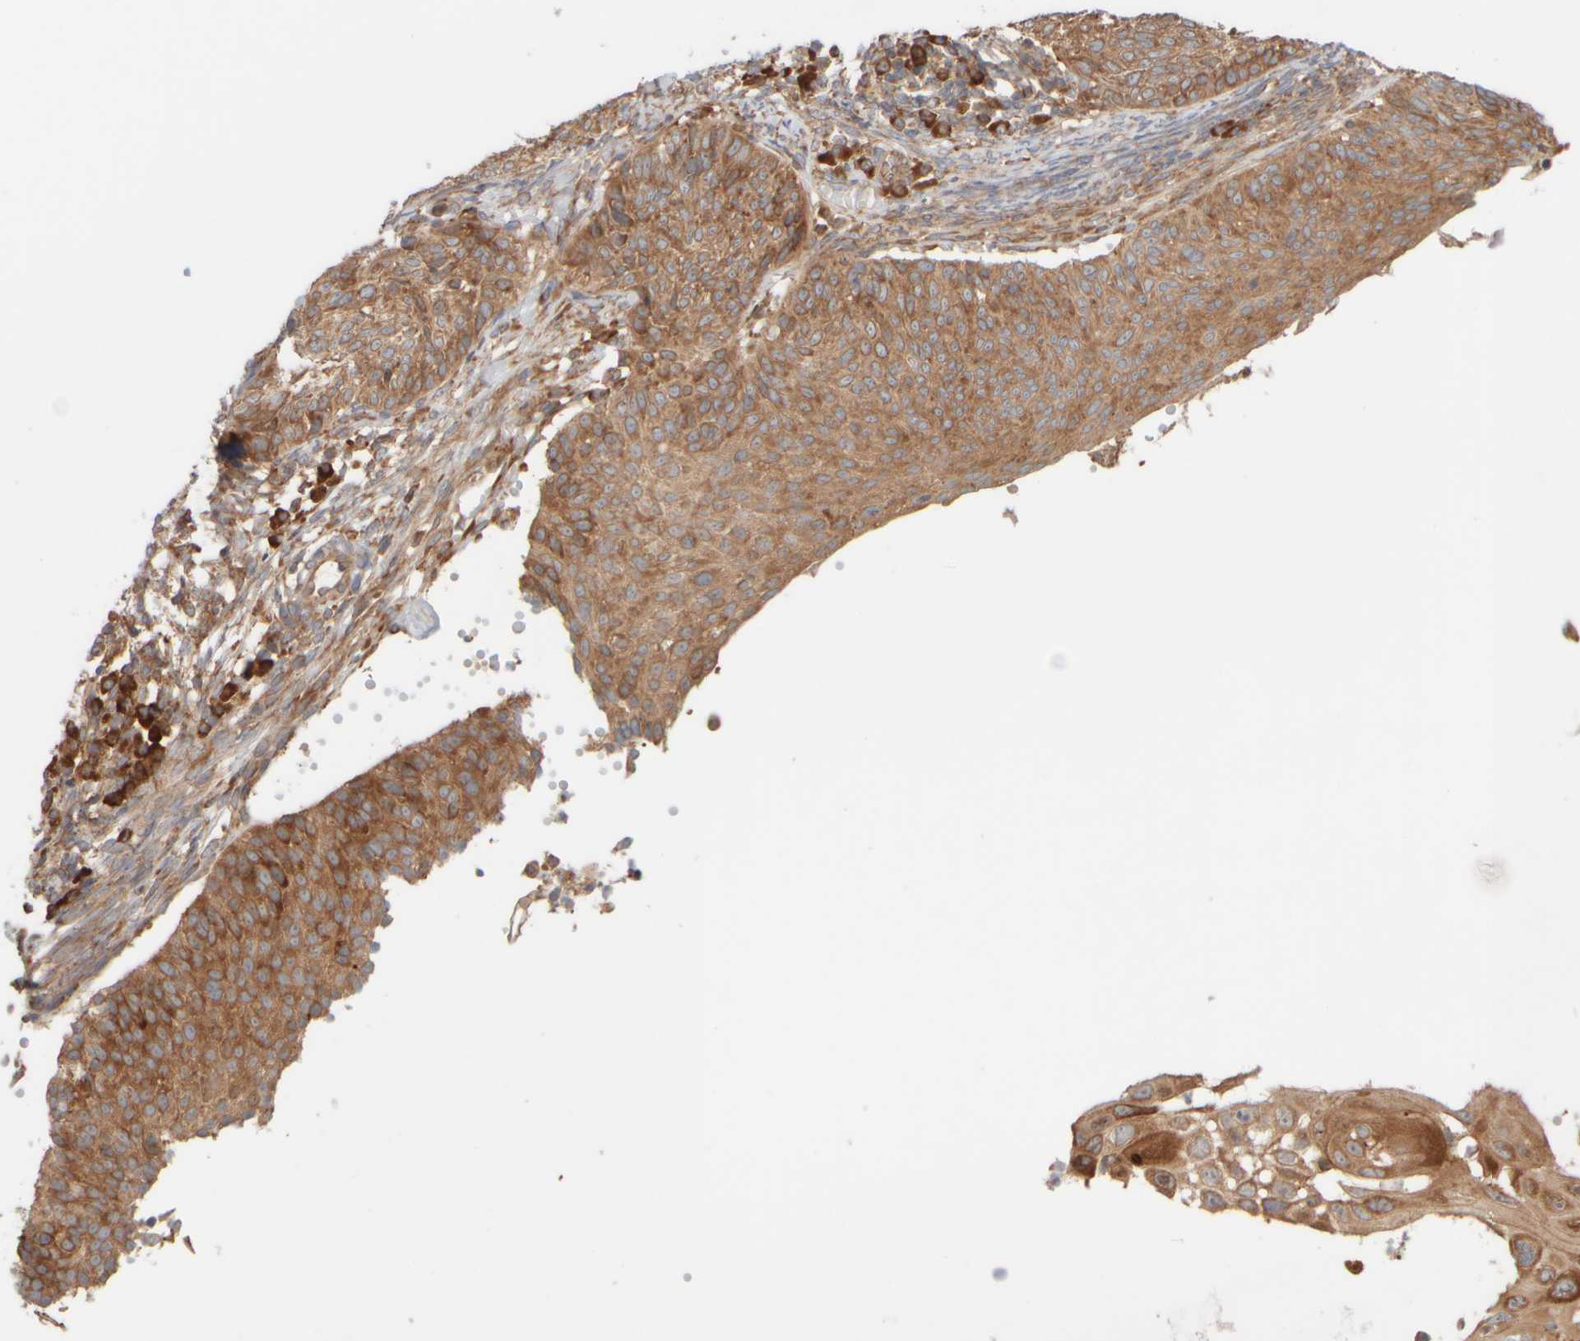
{"staining": {"intensity": "moderate", "quantity": ">75%", "location": "cytoplasmic/membranous"}, "tissue": "cervical cancer", "cell_type": "Tumor cells", "image_type": "cancer", "snomed": [{"axis": "morphology", "description": "Squamous cell carcinoma, NOS"}, {"axis": "topography", "description": "Cervix"}], "caption": "Immunohistochemistry (IHC) (DAB) staining of cervical squamous cell carcinoma reveals moderate cytoplasmic/membranous protein positivity in about >75% of tumor cells. The protein of interest is stained brown, and the nuclei are stained in blue (DAB IHC with brightfield microscopy, high magnification).", "gene": "EIF2B3", "patient": {"sex": "female", "age": 70}}